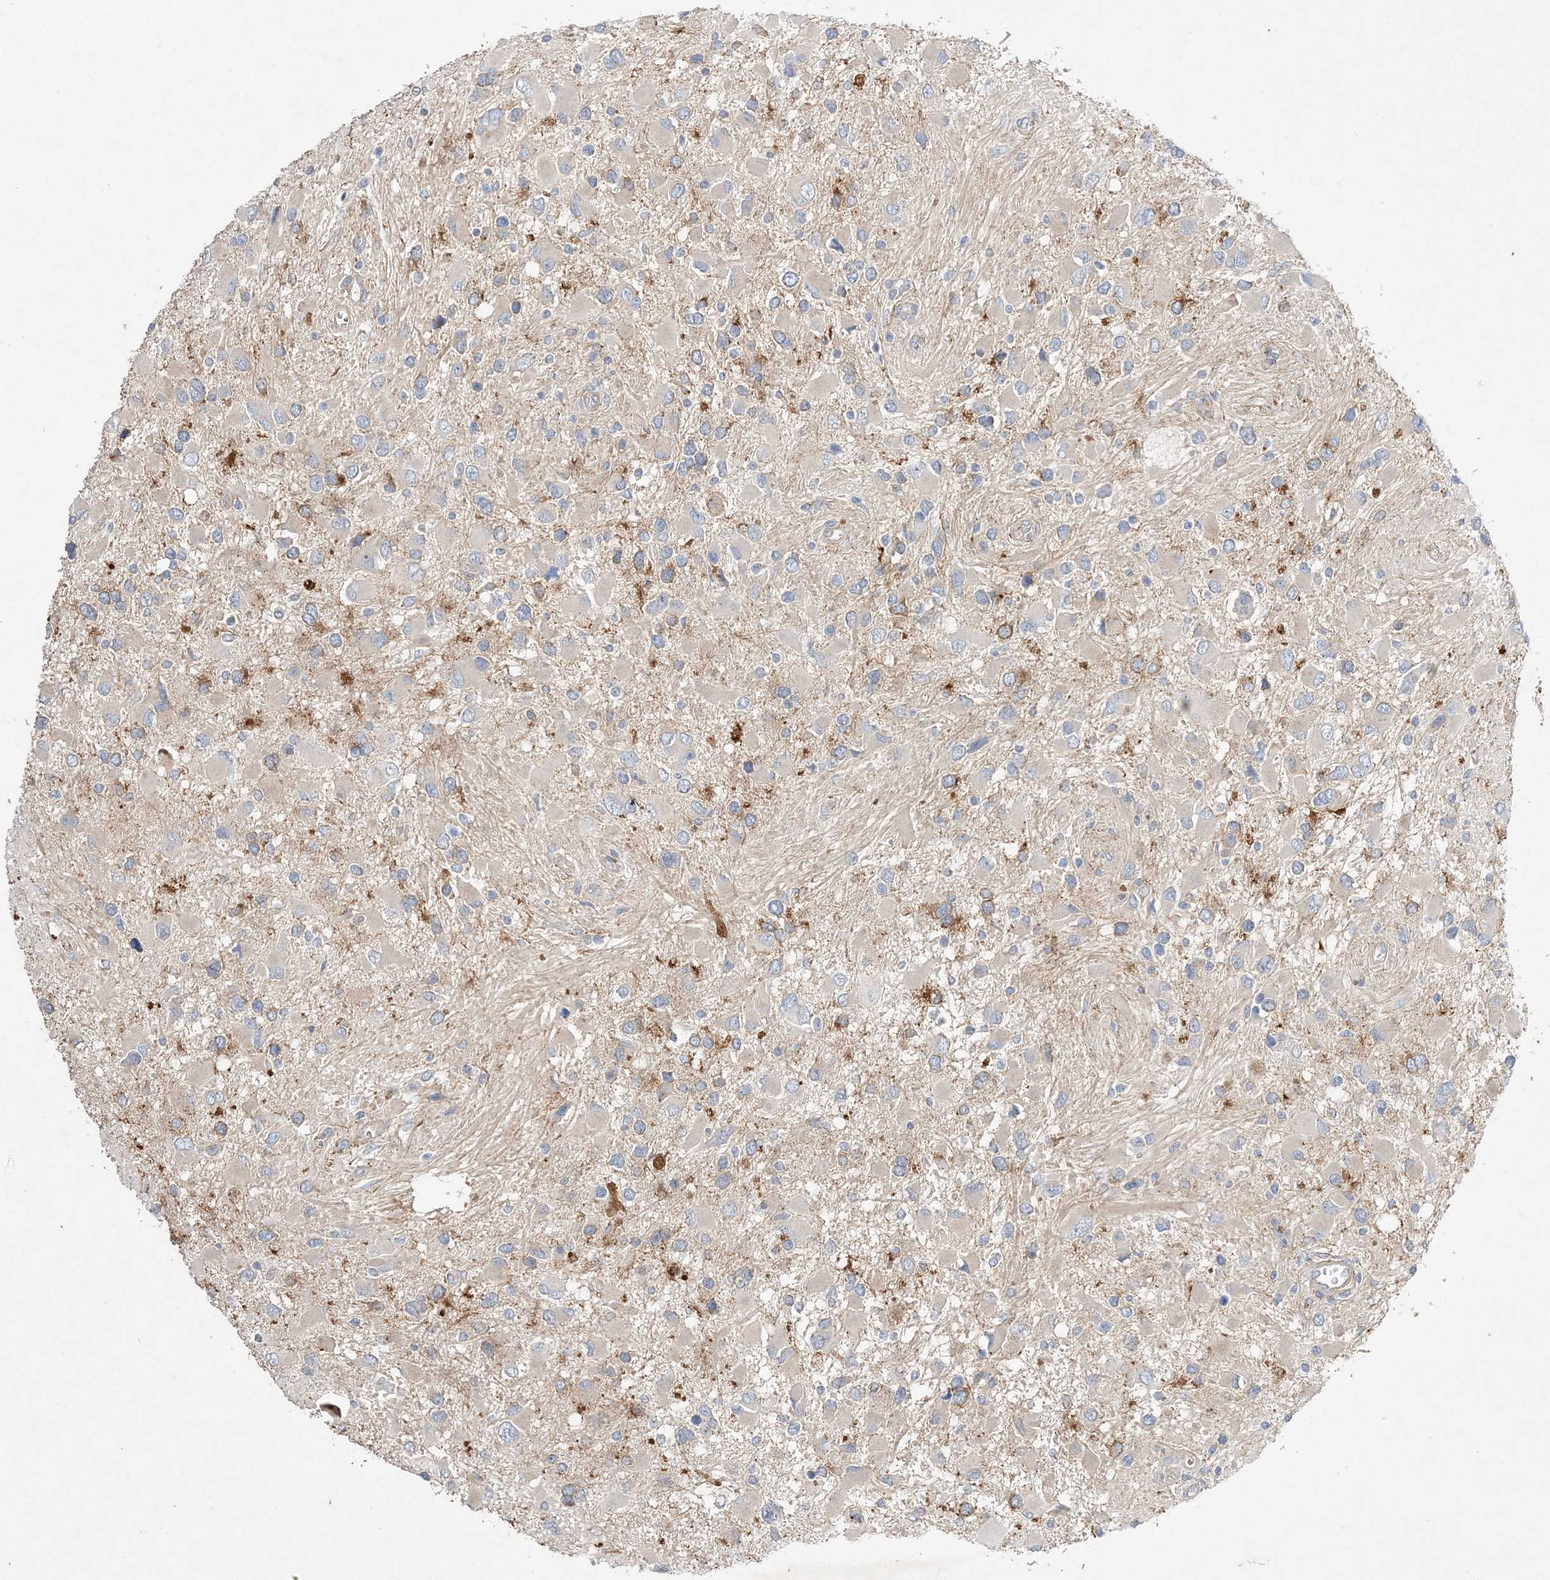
{"staining": {"intensity": "moderate", "quantity": "25%-75%", "location": "cytoplasmic/membranous"}, "tissue": "glioma", "cell_type": "Tumor cells", "image_type": "cancer", "snomed": [{"axis": "morphology", "description": "Glioma, malignant, High grade"}, {"axis": "topography", "description": "Brain"}], "caption": "DAB (3,3'-diaminobenzidine) immunohistochemical staining of human malignant glioma (high-grade) displays moderate cytoplasmic/membranous protein positivity in approximately 25%-75% of tumor cells.", "gene": "ADCK2", "patient": {"sex": "male", "age": 53}}